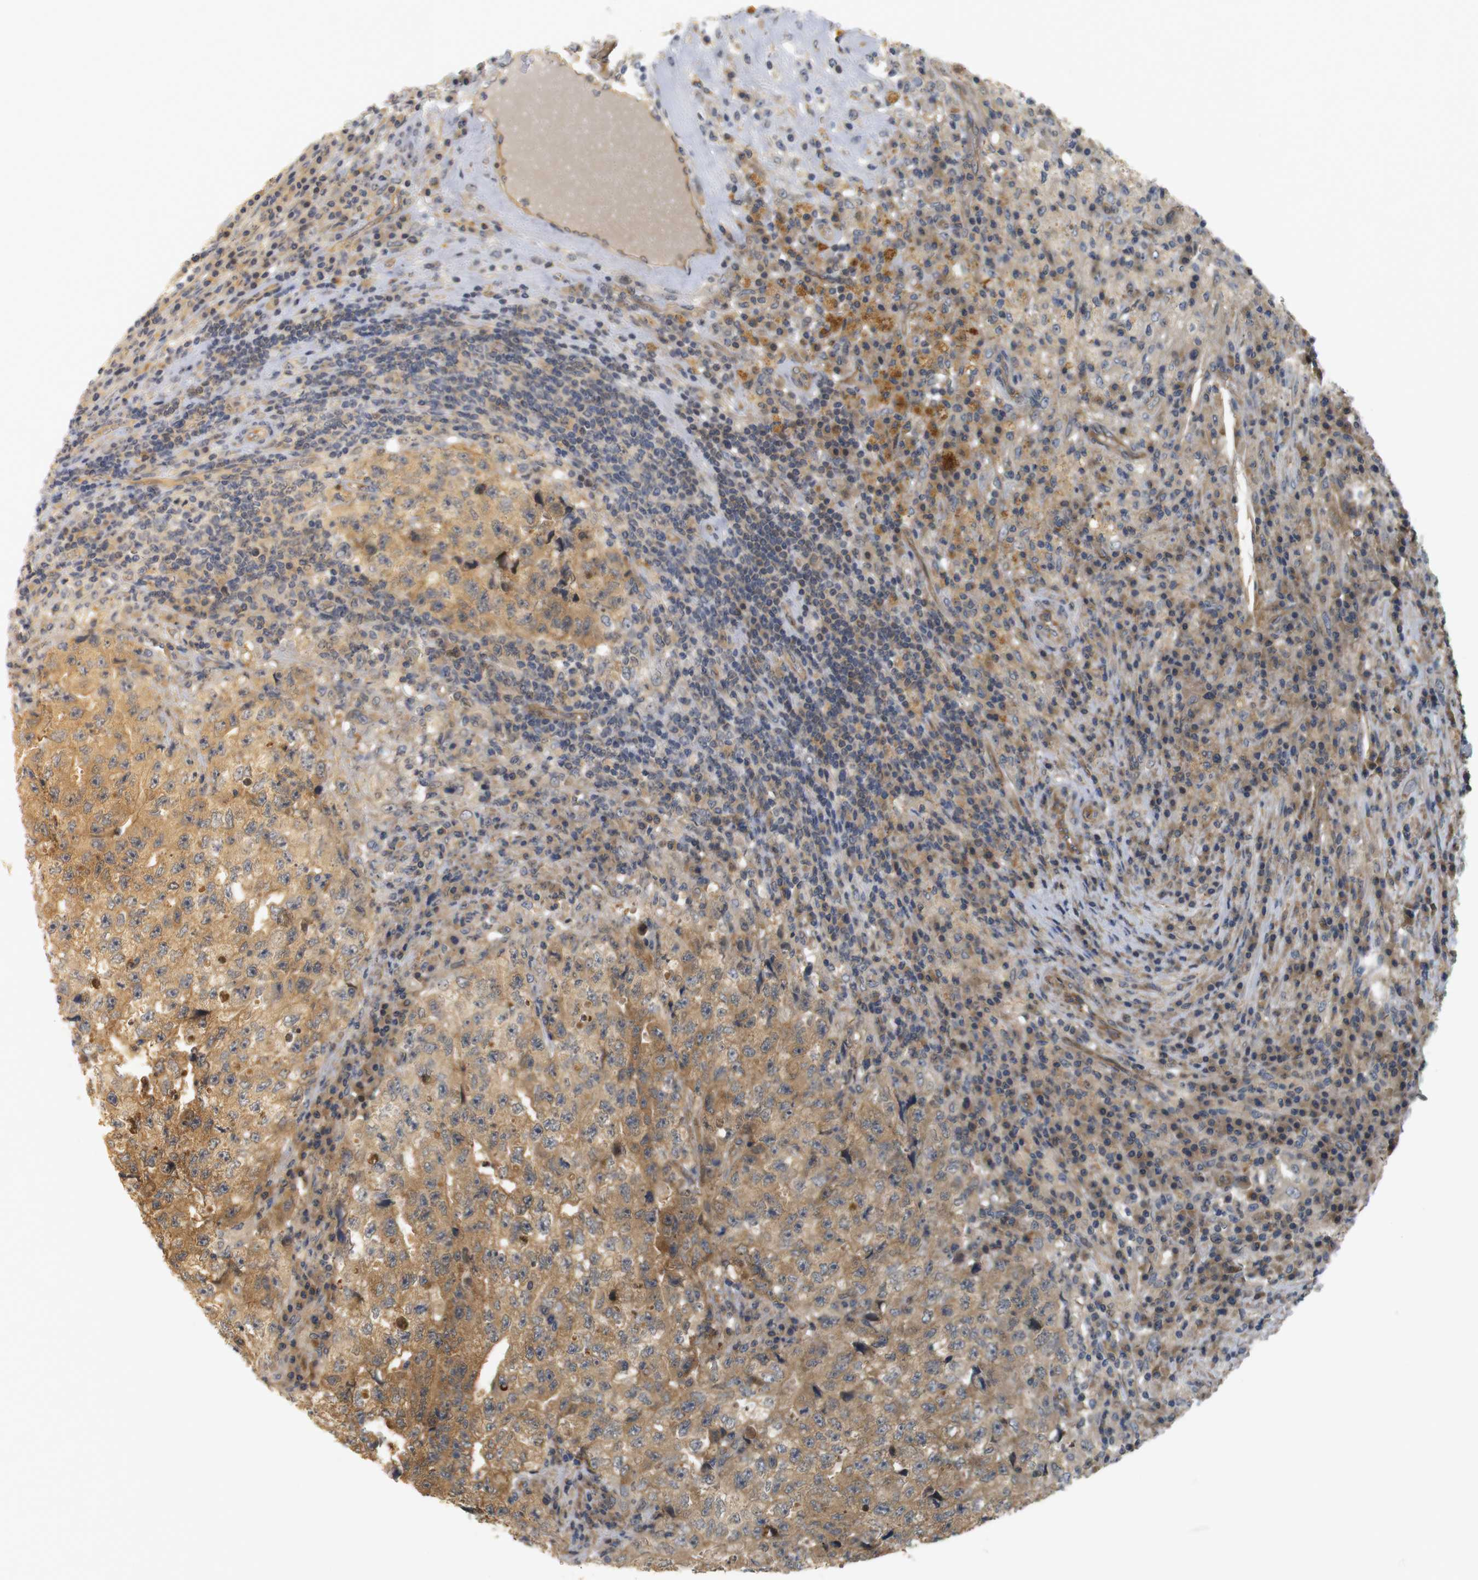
{"staining": {"intensity": "moderate", "quantity": ">75%", "location": "cytoplasmic/membranous"}, "tissue": "testis cancer", "cell_type": "Tumor cells", "image_type": "cancer", "snomed": [{"axis": "morphology", "description": "Necrosis, NOS"}, {"axis": "morphology", "description": "Carcinoma, Embryonal, NOS"}, {"axis": "topography", "description": "Testis"}], "caption": "Immunohistochemistry (IHC) of human testis cancer displays medium levels of moderate cytoplasmic/membranous expression in approximately >75% of tumor cells.", "gene": "ABHD15", "patient": {"sex": "male", "age": 19}}